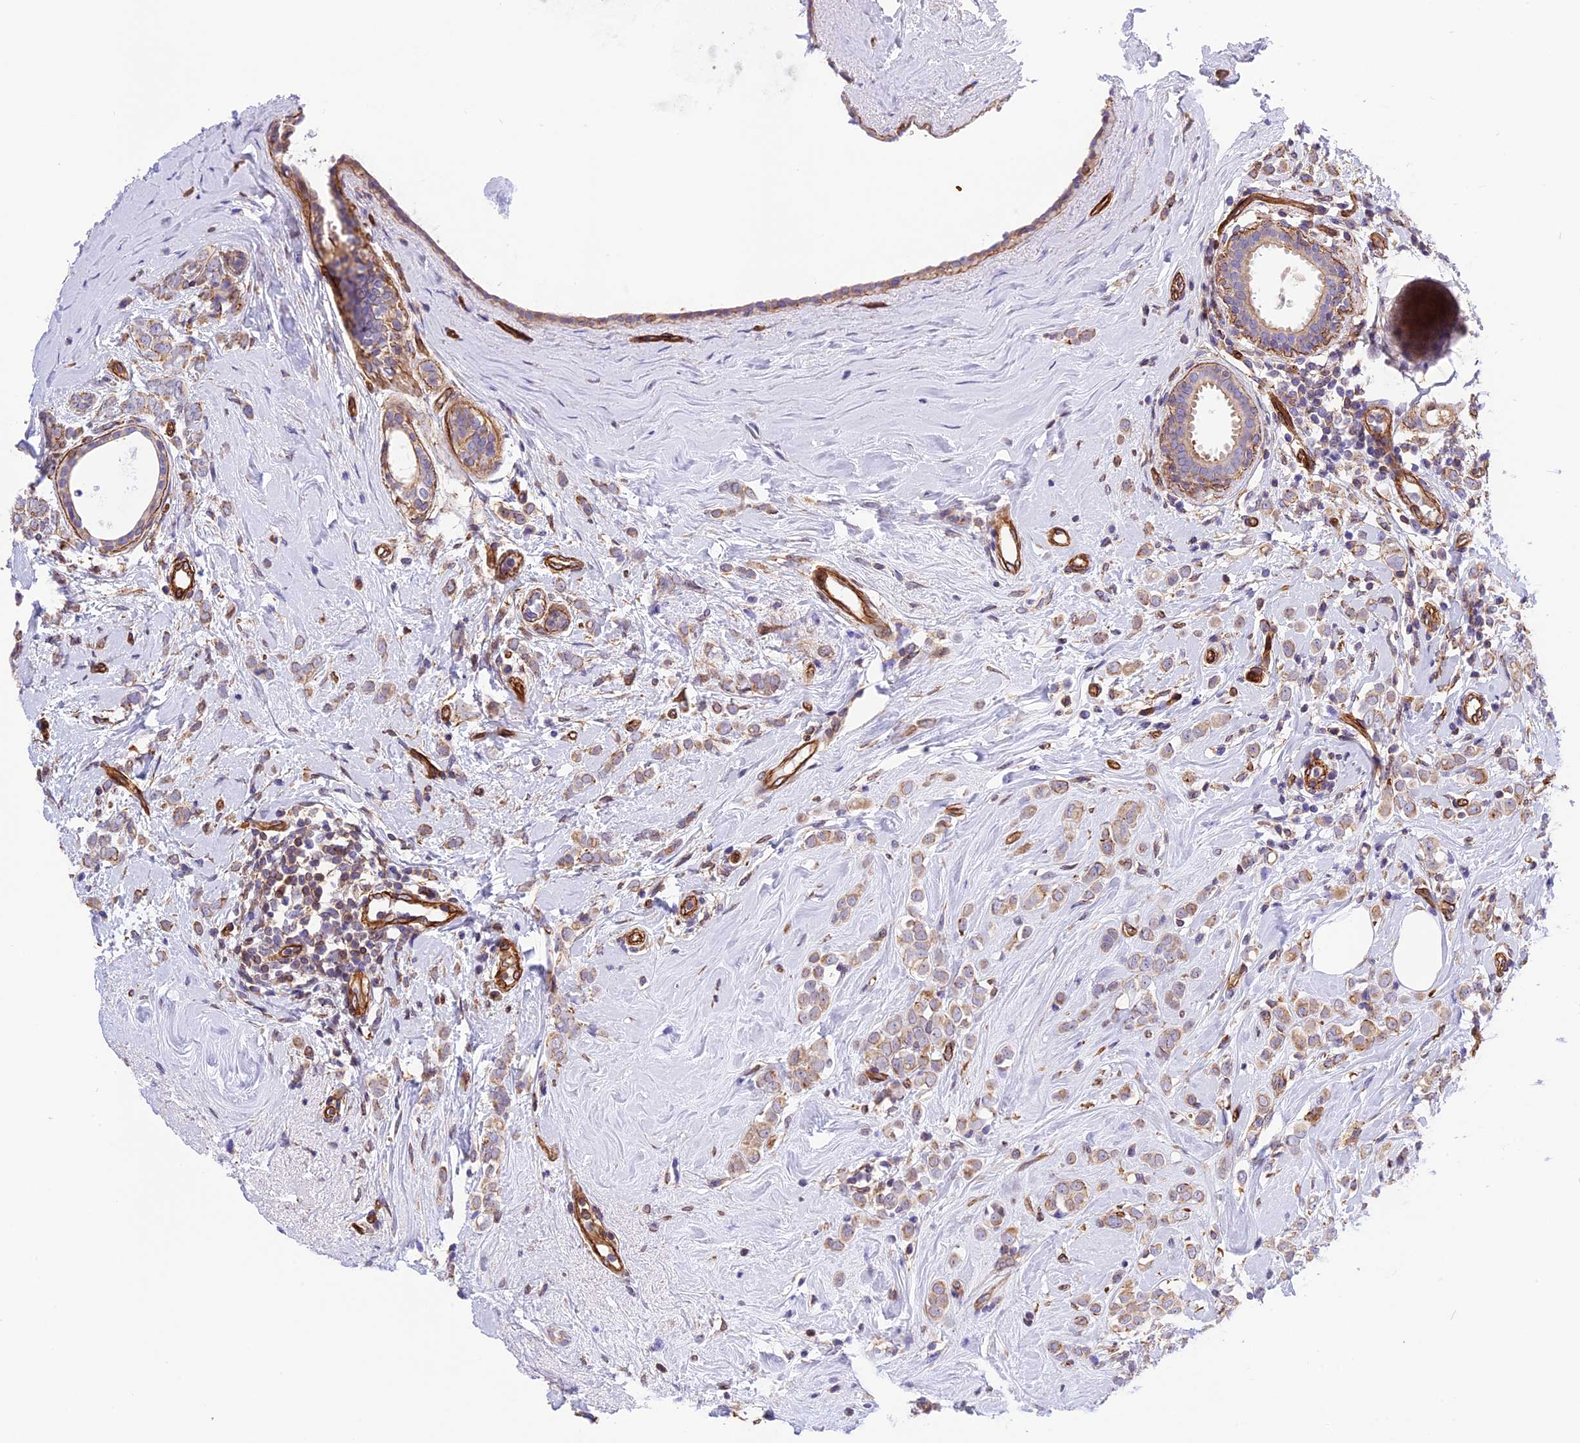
{"staining": {"intensity": "weak", "quantity": ">75%", "location": "cytoplasmic/membranous"}, "tissue": "breast cancer", "cell_type": "Tumor cells", "image_type": "cancer", "snomed": [{"axis": "morphology", "description": "Lobular carcinoma"}, {"axis": "topography", "description": "Breast"}], "caption": "IHC micrograph of neoplastic tissue: human breast cancer stained using immunohistochemistry shows low levels of weak protein expression localized specifically in the cytoplasmic/membranous of tumor cells, appearing as a cytoplasmic/membranous brown color.", "gene": "R3HDM4", "patient": {"sex": "female", "age": 47}}